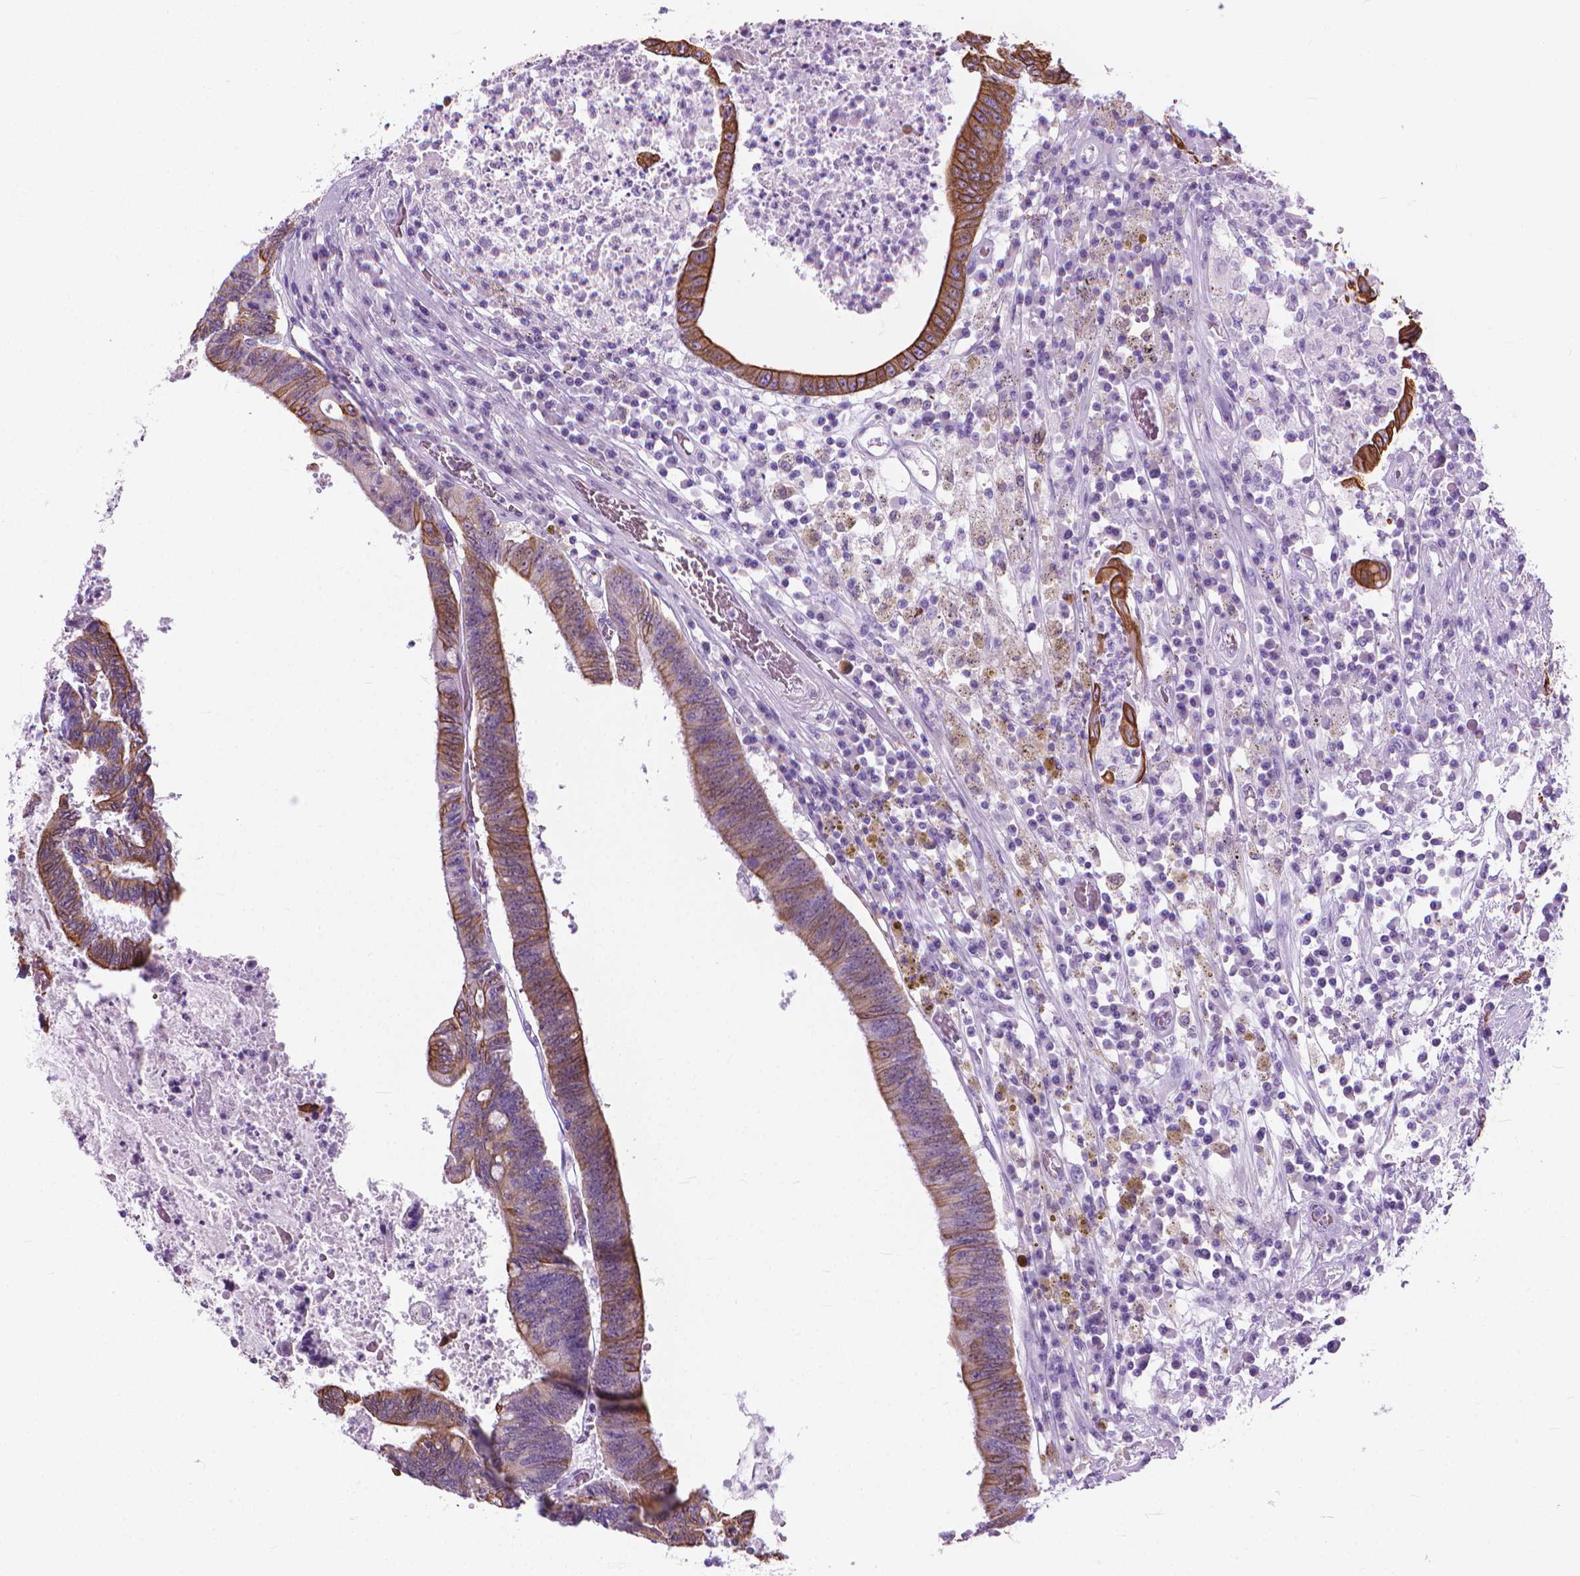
{"staining": {"intensity": "strong", "quantity": "<25%", "location": "cytoplasmic/membranous"}, "tissue": "colorectal cancer", "cell_type": "Tumor cells", "image_type": "cancer", "snomed": [{"axis": "morphology", "description": "Adenocarcinoma, NOS"}, {"axis": "topography", "description": "Rectum"}], "caption": "Immunohistochemistry micrograph of neoplastic tissue: human adenocarcinoma (colorectal) stained using immunohistochemistry (IHC) displays medium levels of strong protein expression localized specifically in the cytoplasmic/membranous of tumor cells, appearing as a cytoplasmic/membranous brown color.", "gene": "HTR2B", "patient": {"sex": "male", "age": 54}}